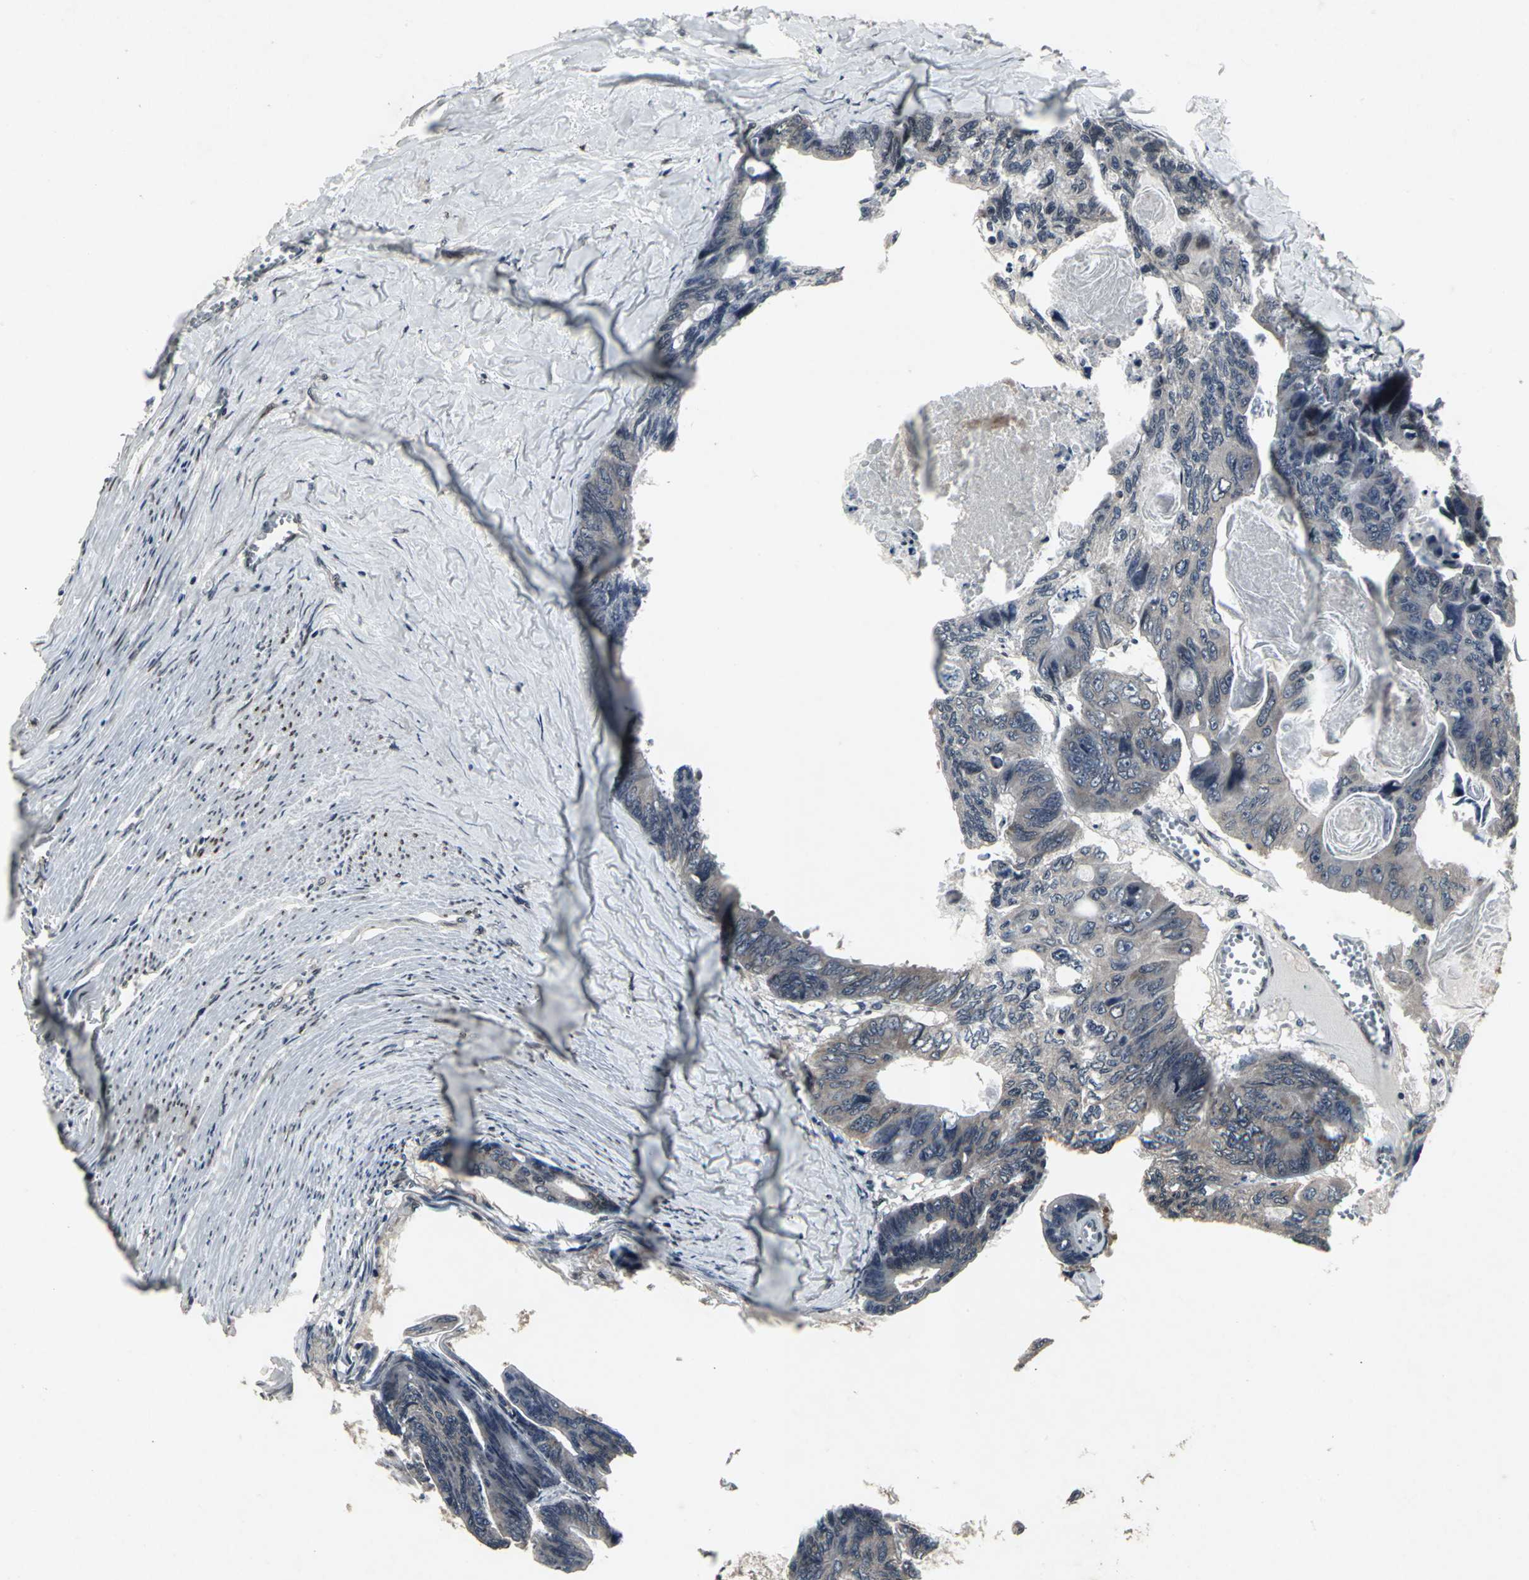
{"staining": {"intensity": "weak", "quantity": "<25%", "location": "cytoplasmic/membranous"}, "tissue": "colorectal cancer", "cell_type": "Tumor cells", "image_type": "cancer", "snomed": [{"axis": "morphology", "description": "Adenocarcinoma, NOS"}, {"axis": "topography", "description": "Colon"}], "caption": "Immunohistochemistry micrograph of neoplastic tissue: colorectal adenocarcinoma stained with DAB (3,3'-diaminobenzidine) displays no significant protein staining in tumor cells.", "gene": "SH2B3", "patient": {"sex": "female", "age": 55}}